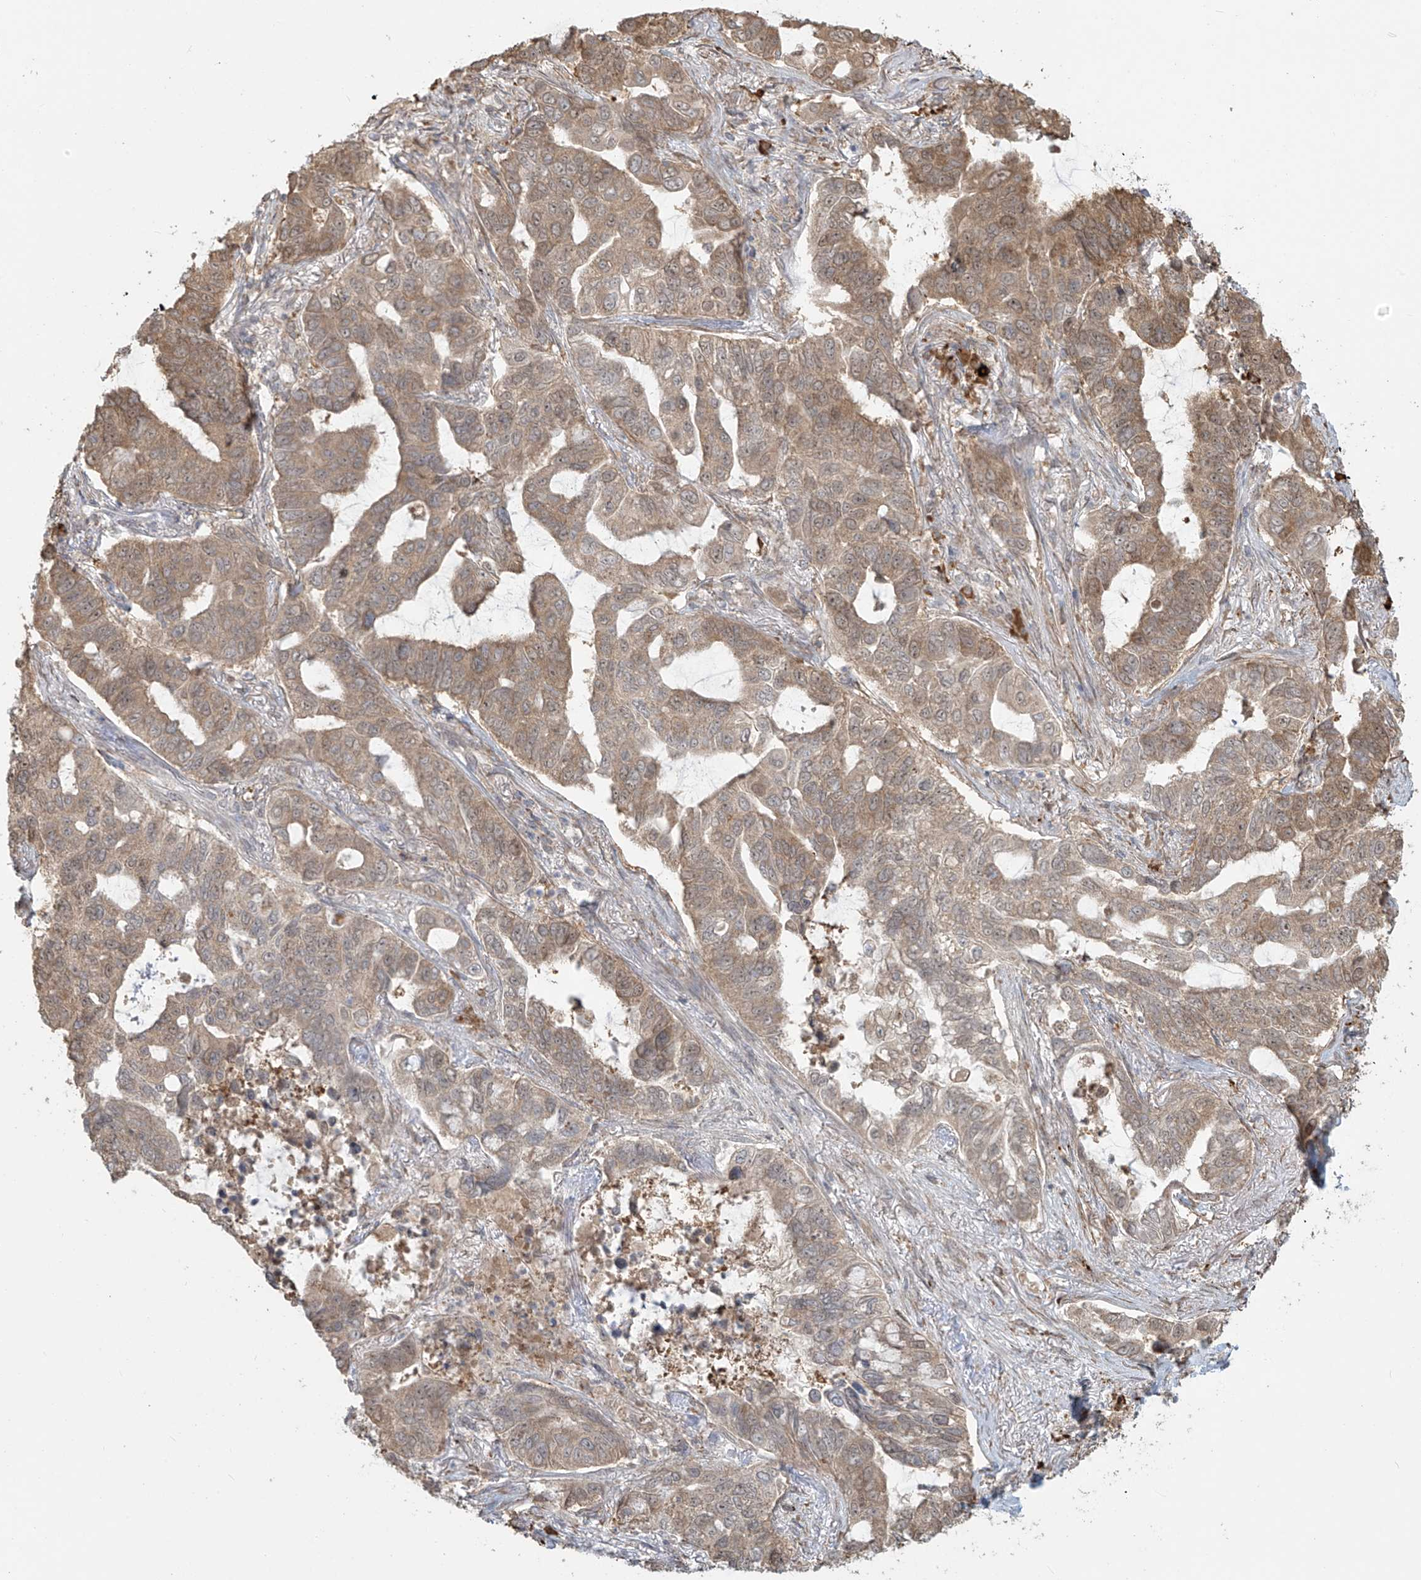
{"staining": {"intensity": "moderate", "quantity": ">75%", "location": "cytoplasmic/membranous"}, "tissue": "lung cancer", "cell_type": "Tumor cells", "image_type": "cancer", "snomed": [{"axis": "morphology", "description": "Adenocarcinoma, NOS"}, {"axis": "topography", "description": "Lung"}], "caption": "Immunohistochemical staining of lung cancer (adenocarcinoma) exhibits medium levels of moderate cytoplasmic/membranous protein positivity in approximately >75% of tumor cells.", "gene": "PLEKHM3", "patient": {"sex": "male", "age": 64}}